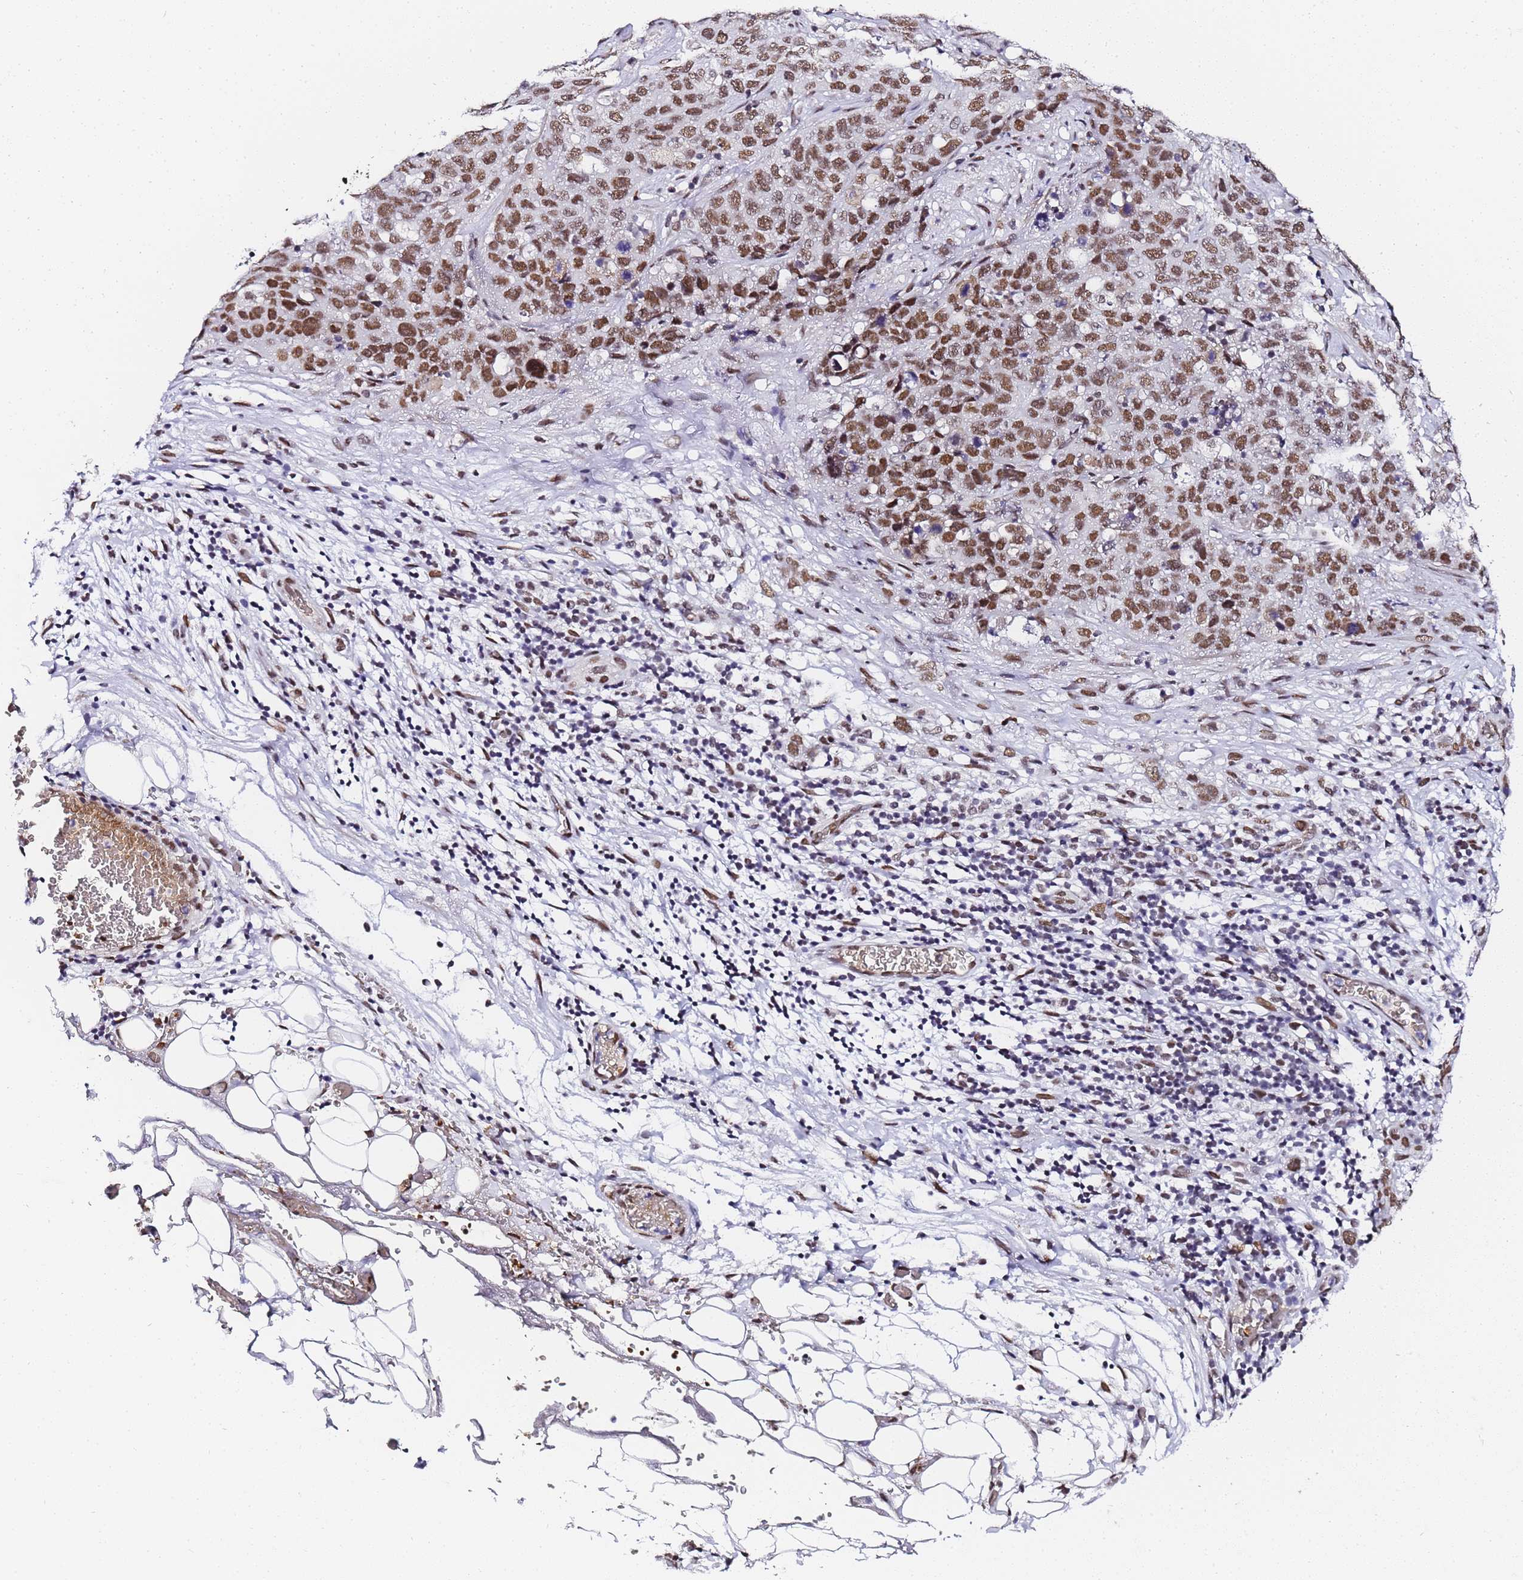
{"staining": {"intensity": "moderate", "quantity": ">75%", "location": "nuclear"}, "tissue": "stomach cancer", "cell_type": "Tumor cells", "image_type": "cancer", "snomed": [{"axis": "morphology", "description": "Normal tissue, NOS"}, {"axis": "morphology", "description": "Adenocarcinoma, NOS"}, {"axis": "topography", "description": "Lymph node"}, {"axis": "topography", "description": "Stomach"}], "caption": "Moderate nuclear expression is identified in approximately >75% of tumor cells in adenocarcinoma (stomach).", "gene": "POLR1A", "patient": {"sex": "male", "age": 48}}